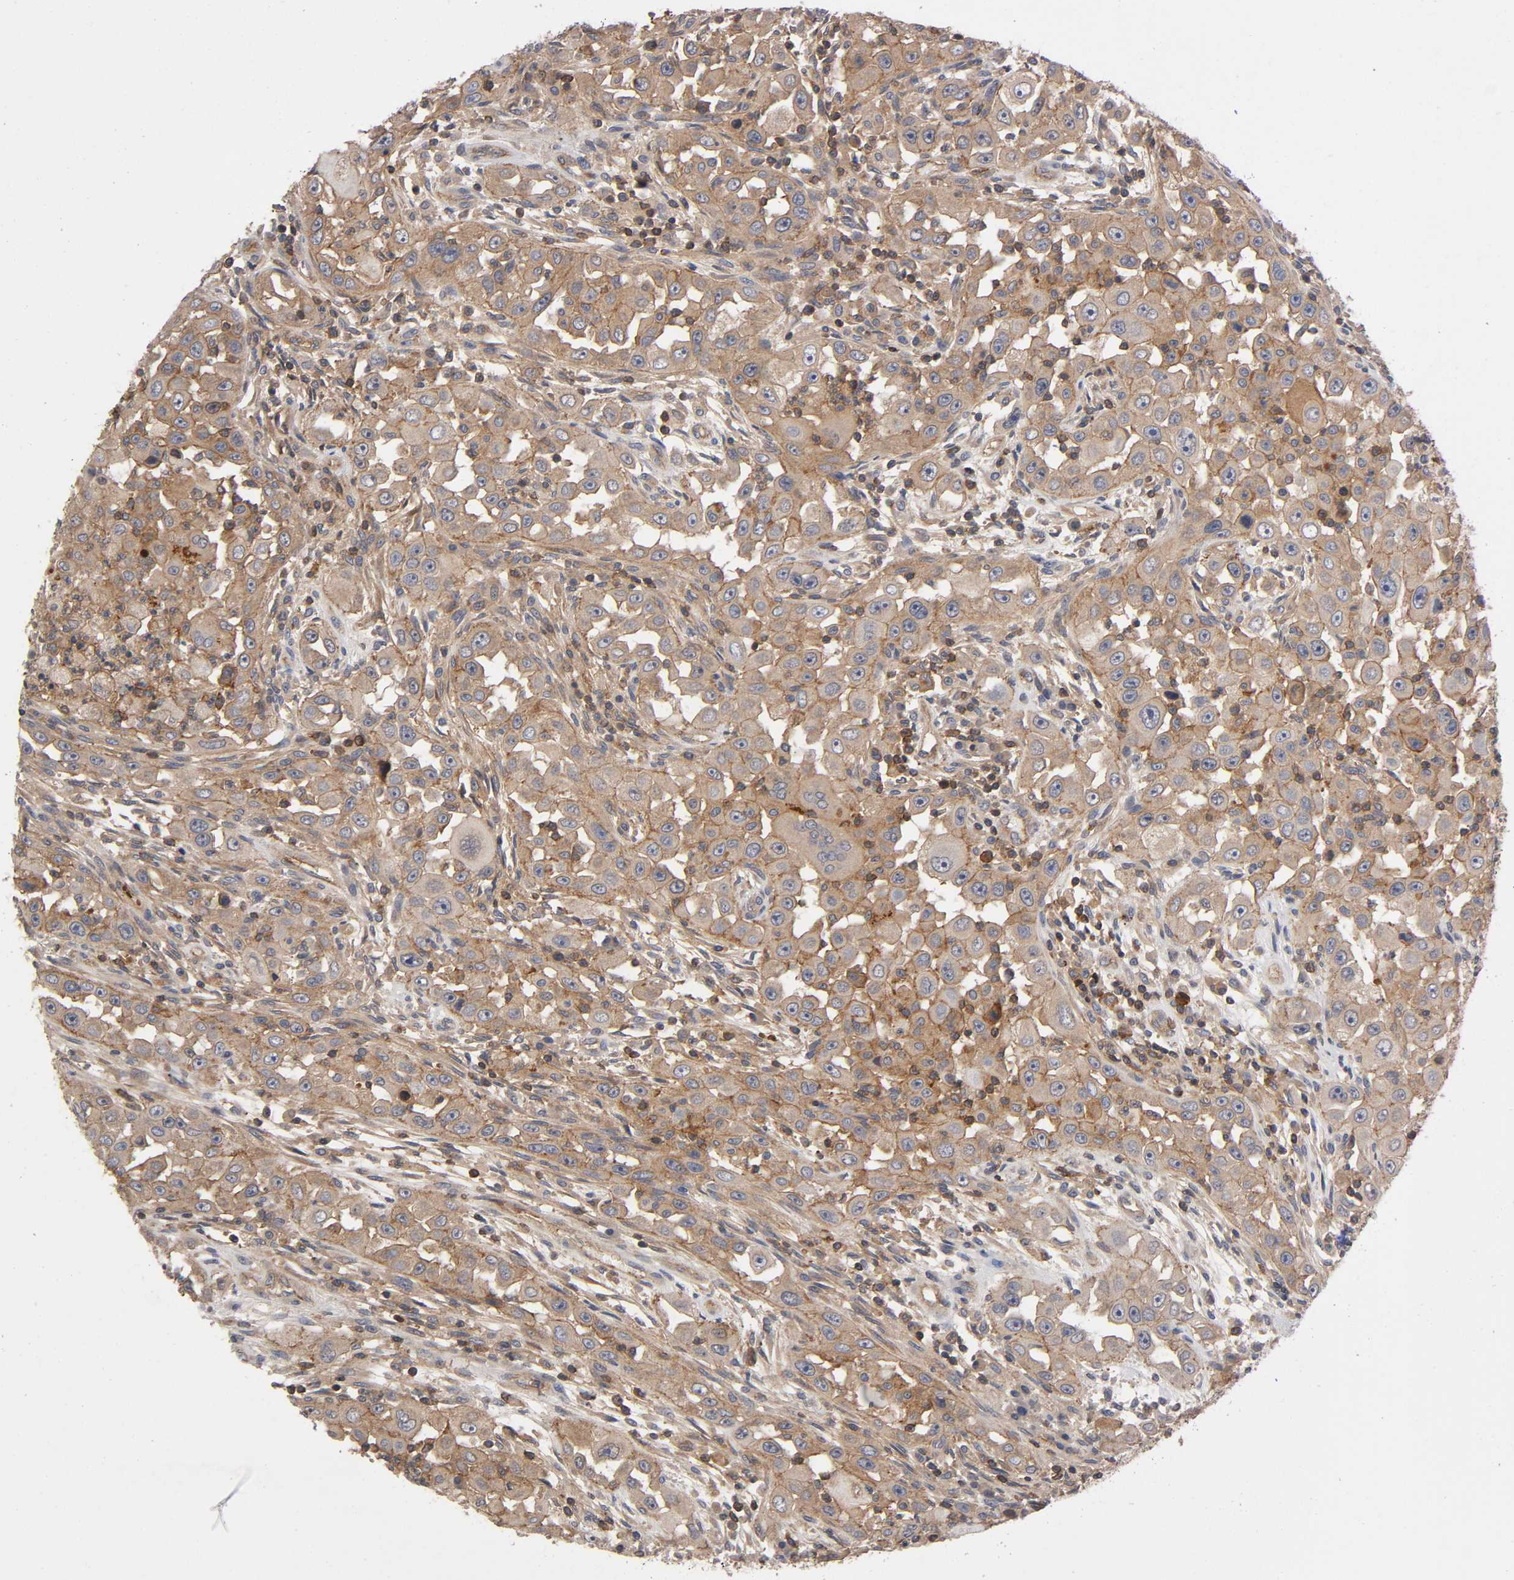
{"staining": {"intensity": "moderate", "quantity": "25%-75%", "location": "cytoplasmic/membranous"}, "tissue": "head and neck cancer", "cell_type": "Tumor cells", "image_type": "cancer", "snomed": [{"axis": "morphology", "description": "Carcinoma, NOS"}, {"axis": "topography", "description": "Head-Neck"}], "caption": "About 25%-75% of tumor cells in head and neck cancer display moderate cytoplasmic/membranous protein expression as visualized by brown immunohistochemical staining.", "gene": "LAMTOR2", "patient": {"sex": "male", "age": 87}}